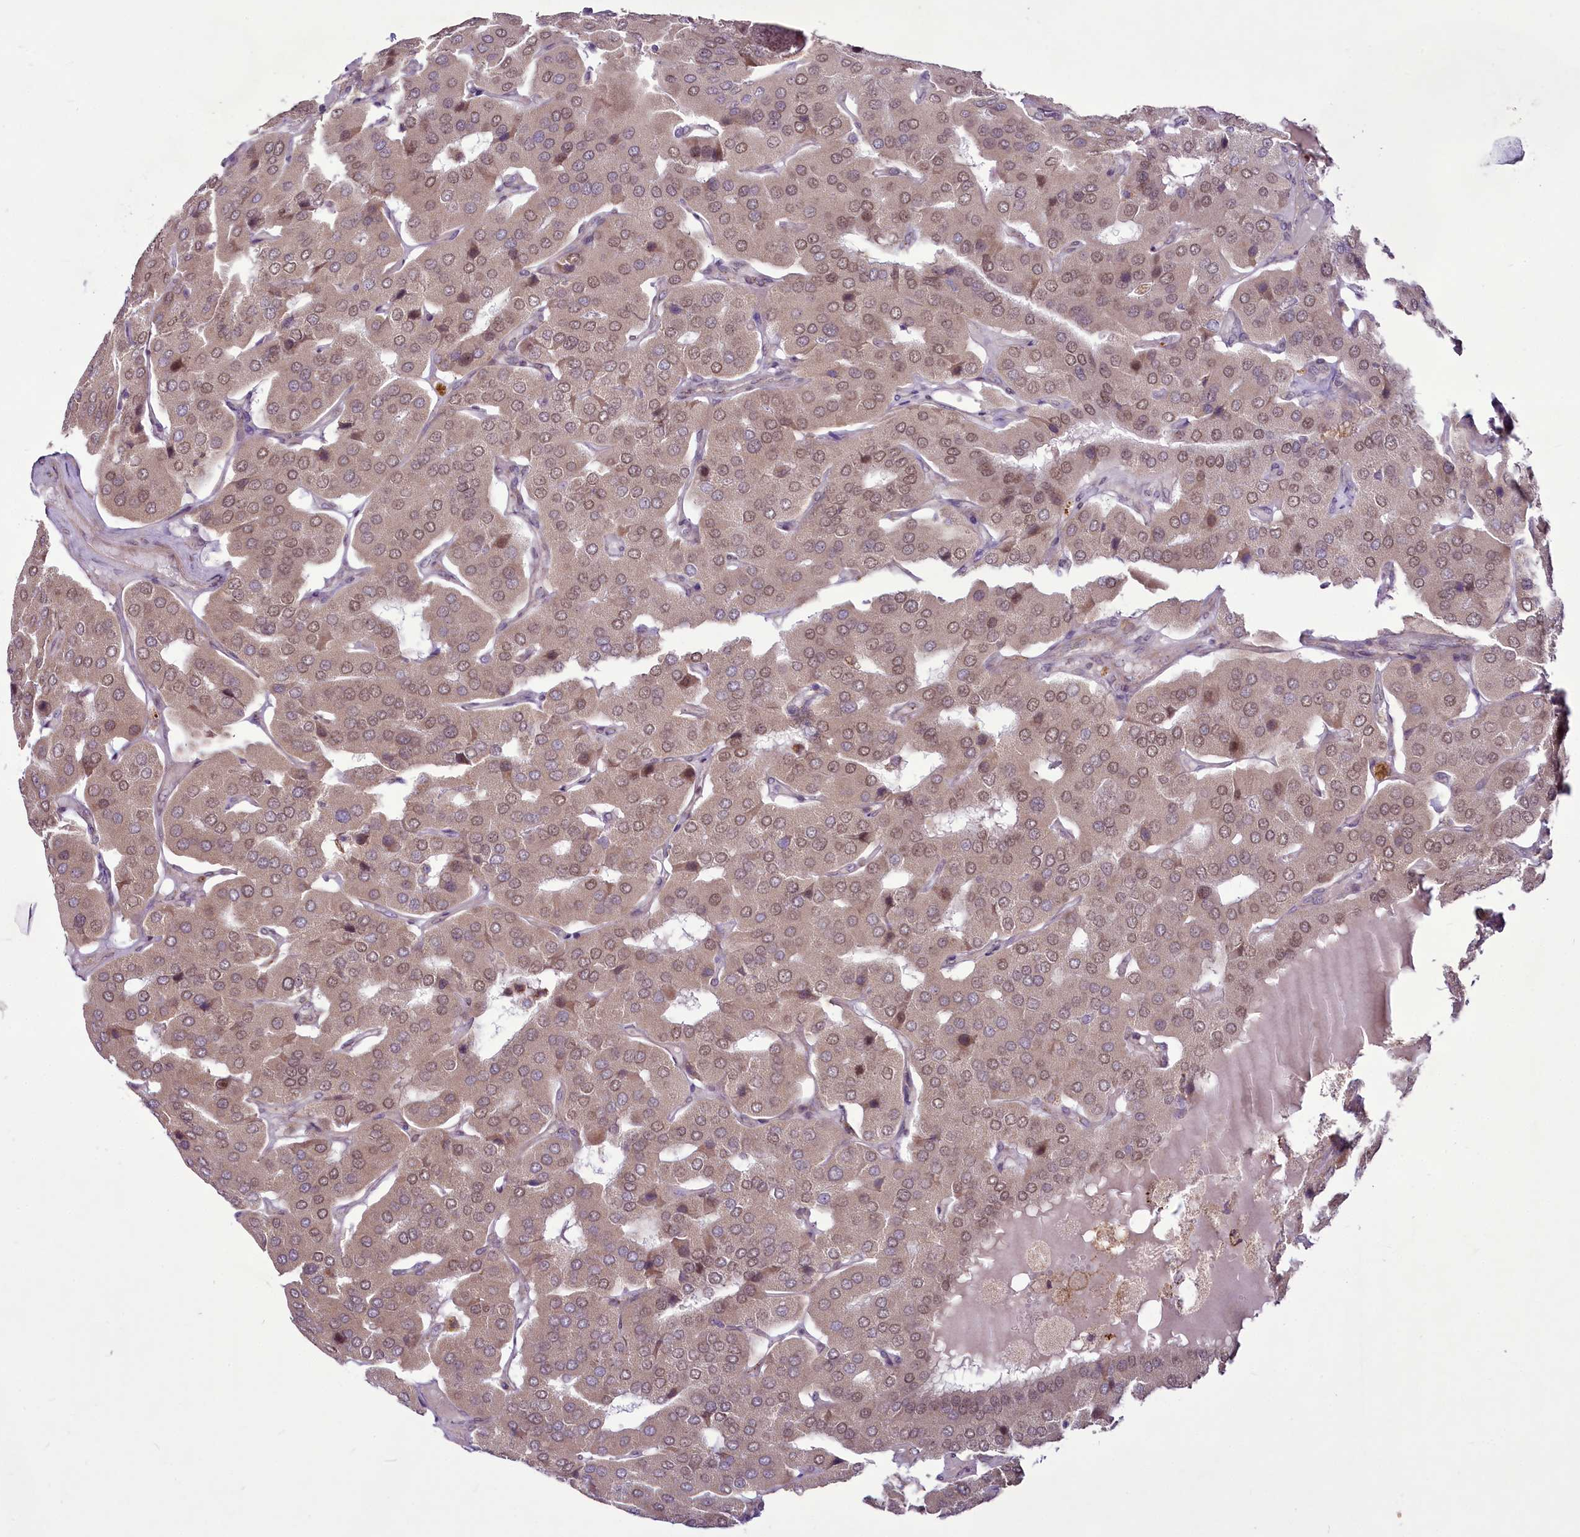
{"staining": {"intensity": "weak", "quantity": ">75%", "location": "cytoplasmic/membranous,nuclear"}, "tissue": "parathyroid gland", "cell_type": "Glandular cells", "image_type": "normal", "snomed": [{"axis": "morphology", "description": "Normal tissue, NOS"}, {"axis": "morphology", "description": "Adenoma, NOS"}, {"axis": "topography", "description": "Parathyroid gland"}], "caption": "Human parathyroid gland stained with a brown dye shows weak cytoplasmic/membranous,nuclear positive expression in approximately >75% of glandular cells.", "gene": "RSBN1", "patient": {"sex": "female", "age": 86}}